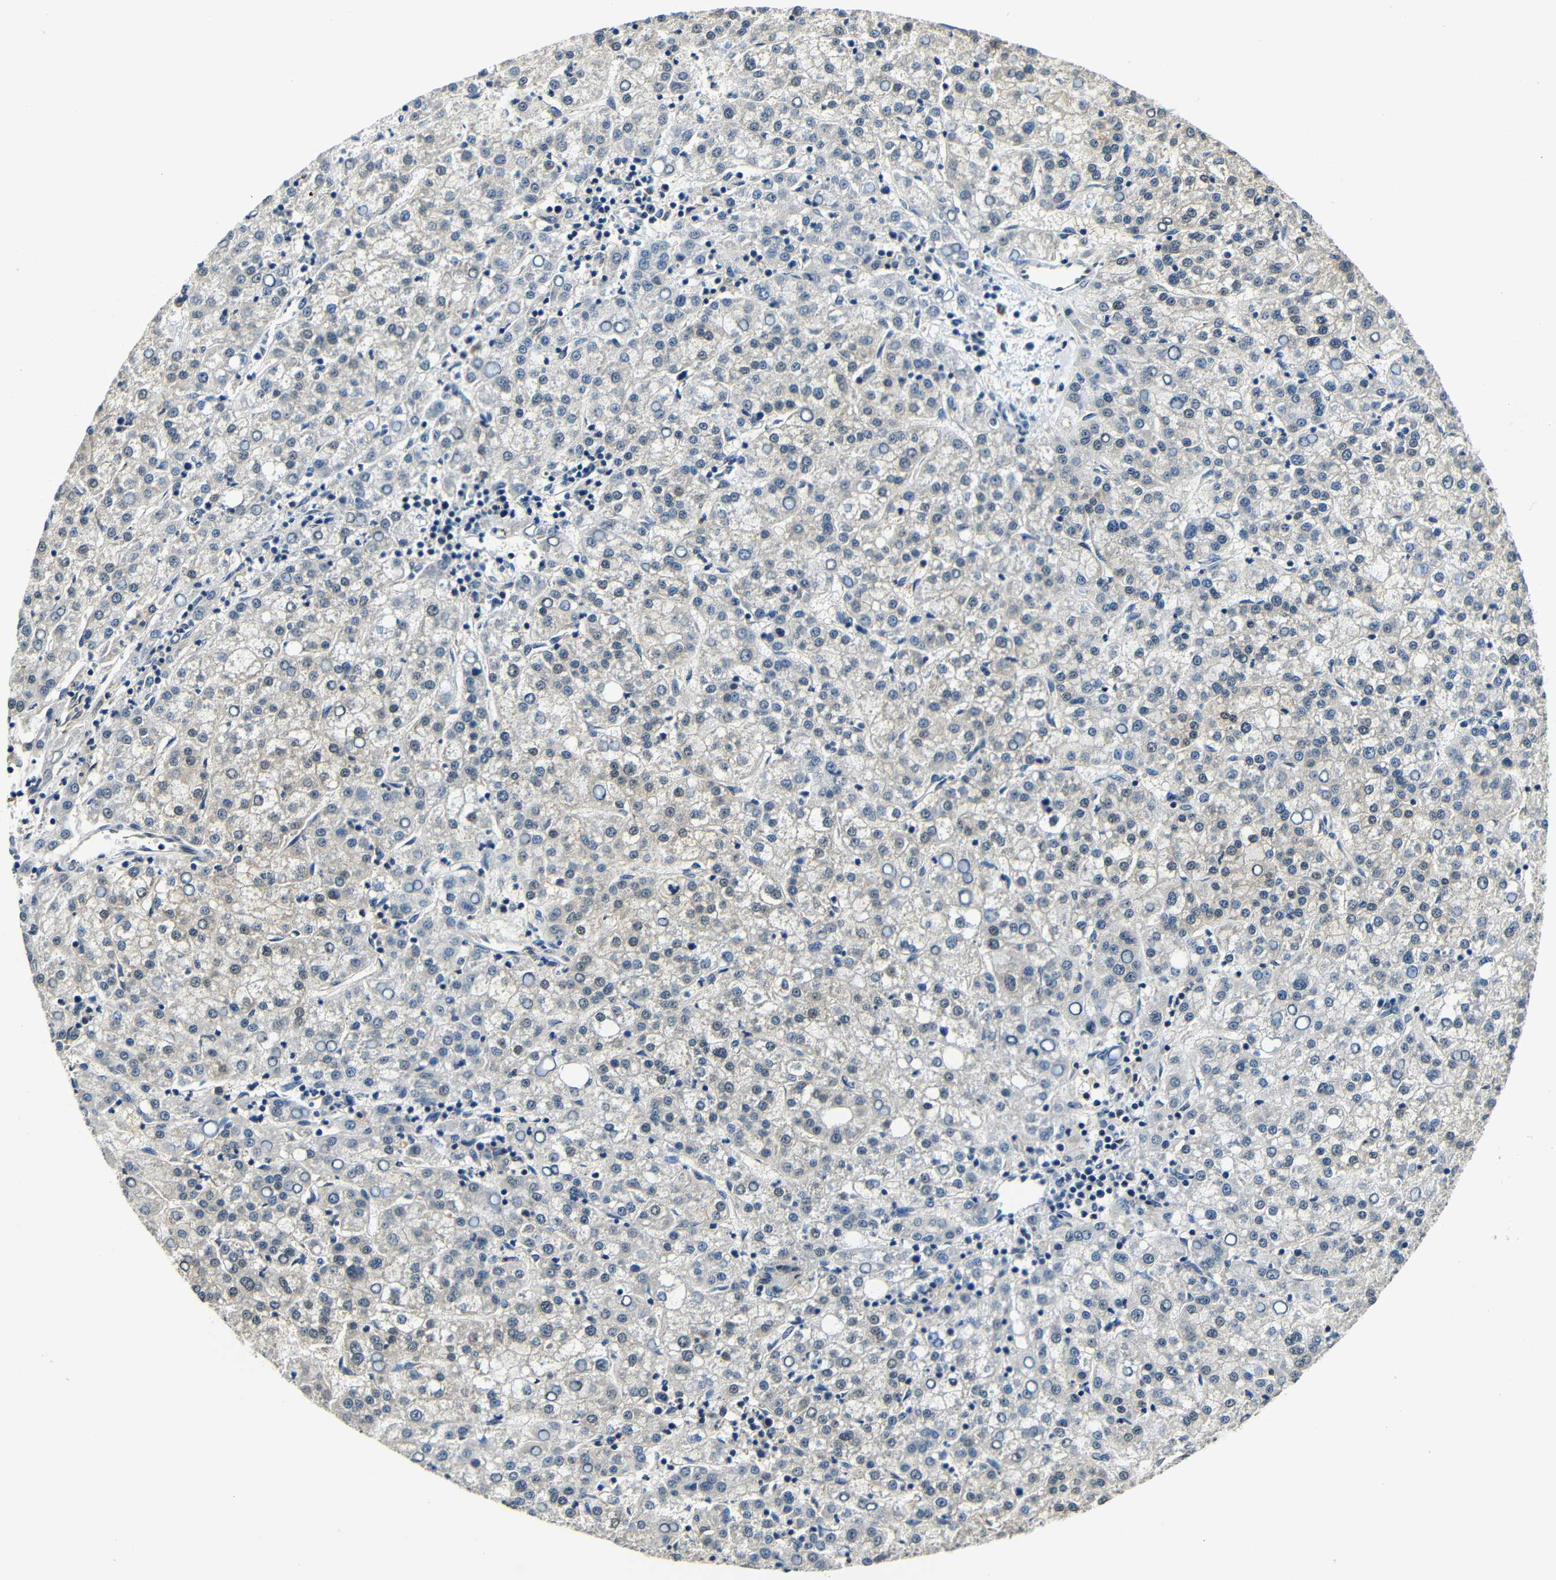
{"staining": {"intensity": "weak", "quantity": "<25%", "location": "cytoplasmic/membranous"}, "tissue": "liver cancer", "cell_type": "Tumor cells", "image_type": "cancer", "snomed": [{"axis": "morphology", "description": "Carcinoma, Hepatocellular, NOS"}, {"axis": "topography", "description": "Liver"}], "caption": "Immunohistochemistry photomicrograph of human liver cancer (hepatocellular carcinoma) stained for a protein (brown), which reveals no positivity in tumor cells.", "gene": "ADAP1", "patient": {"sex": "female", "age": 58}}